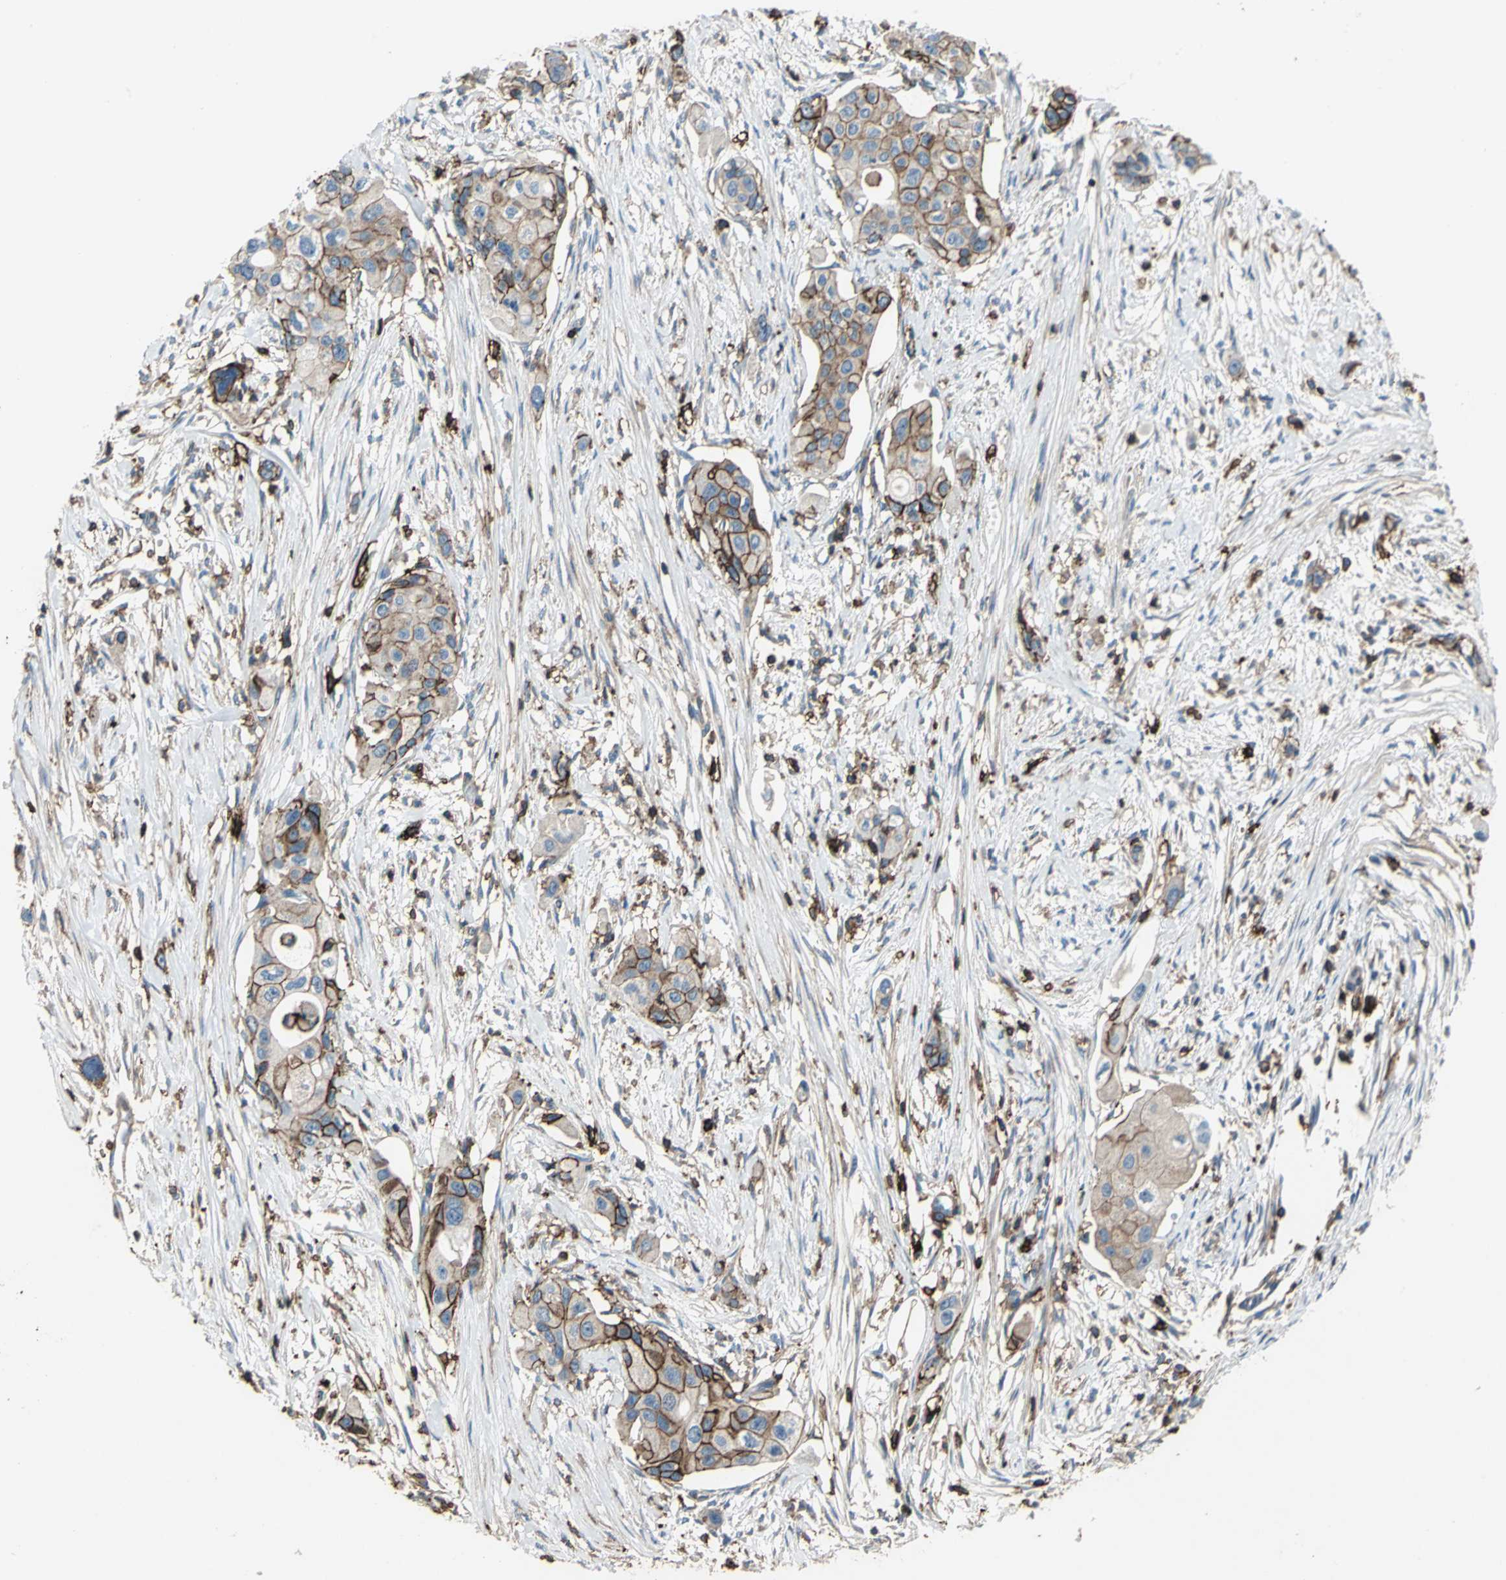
{"staining": {"intensity": "strong", "quantity": "25%-75%", "location": "cytoplasmic/membranous"}, "tissue": "pancreatic cancer", "cell_type": "Tumor cells", "image_type": "cancer", "snomed": [{"axis": "morphology", "description": "Adenocarcinoma, NOS"}, {"axis": "topography", "description": "Pancreas"}], "caption": "Tumor cells reveal strong cytoplasmic/membranous expression in approximately 25%-75% of cells in pancreatic cancer.", "gene": "CD44", "patient": {"sex": "female", "age": 60}}